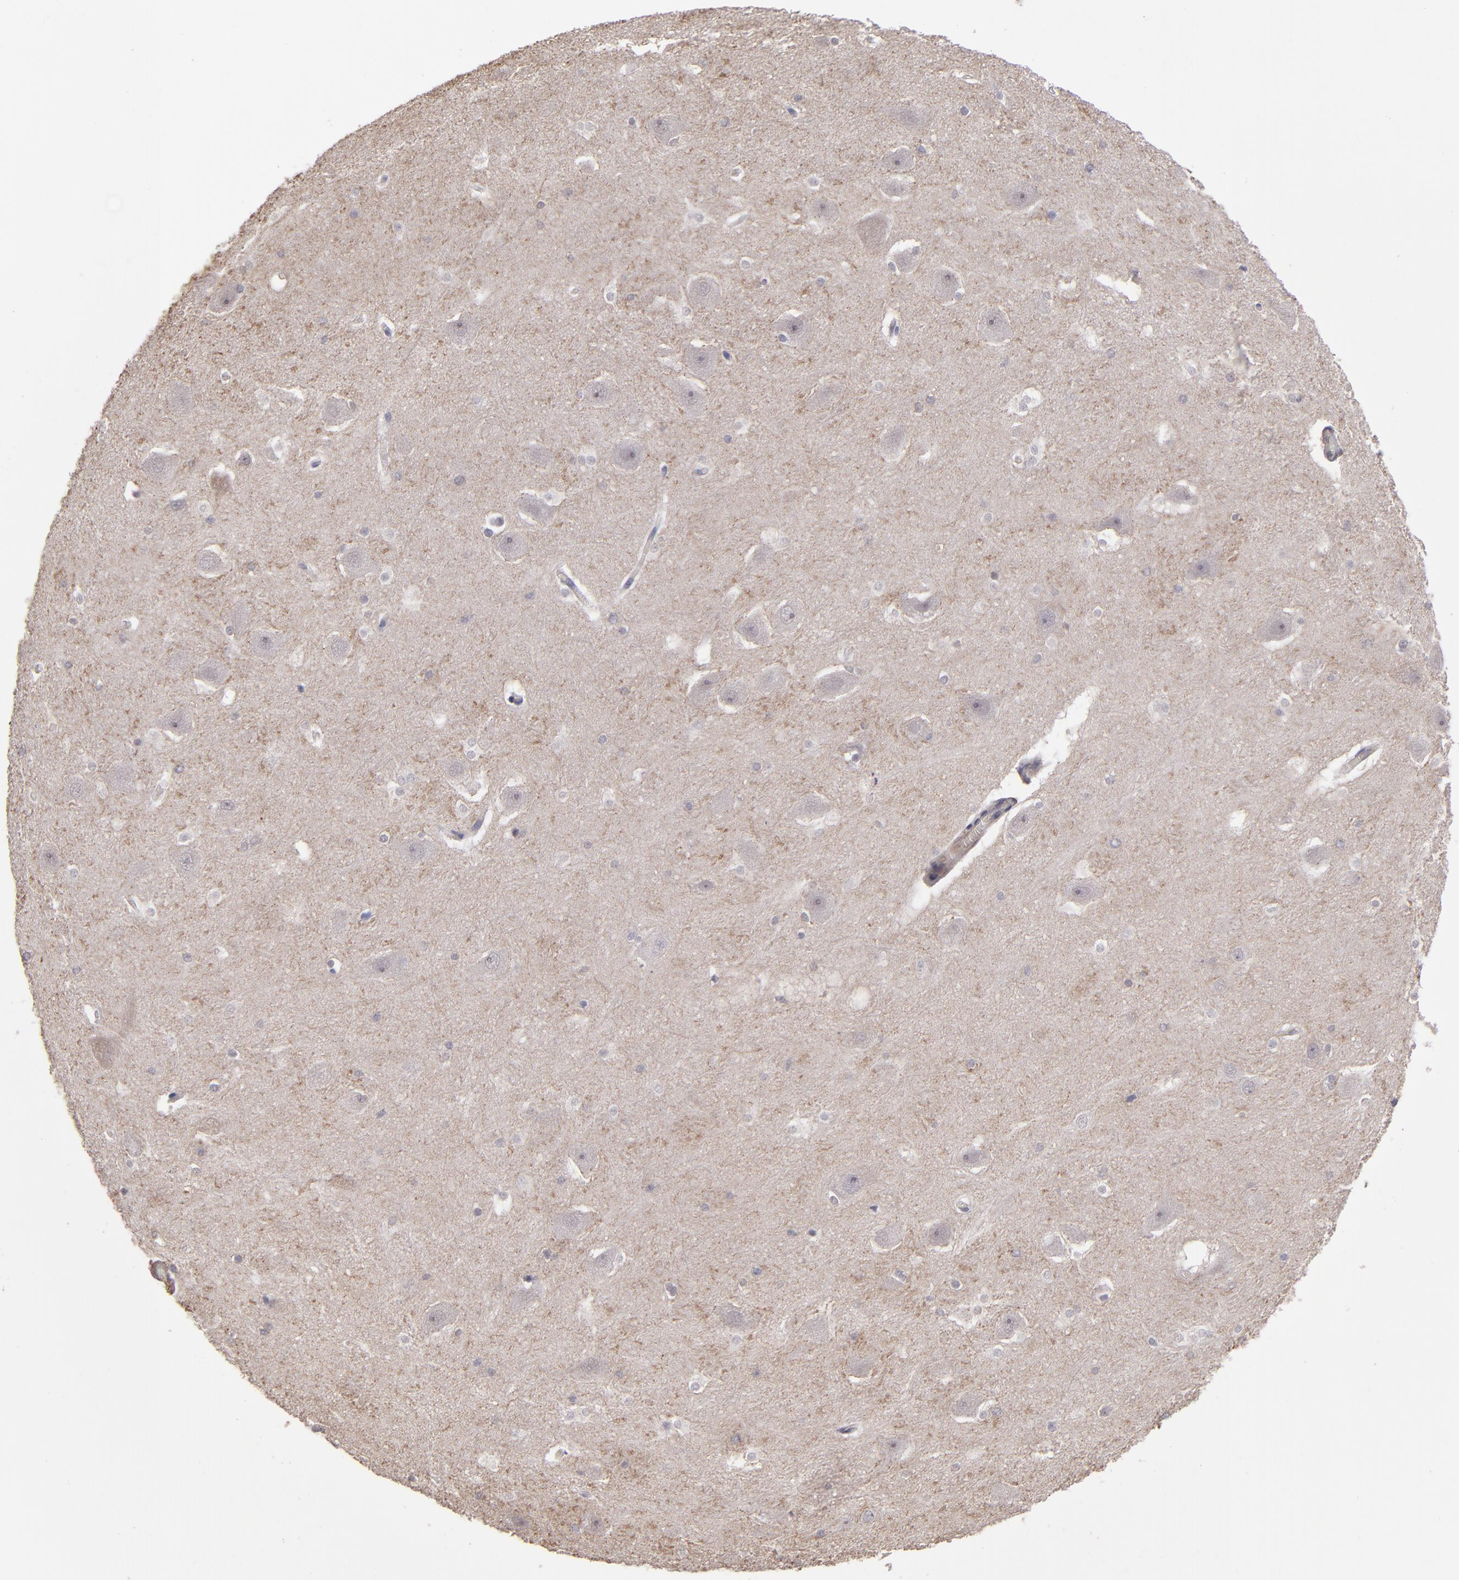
{"staining": {"intensity": "weak", "quantity": "<25%", "location": "cytoplasmic/membranous"}, "tissue": "hippocampus", "cell_type": "Glial cells", "image_type": "normal", "snomed": [{"axis": "morphology", "description": "Normal tissue, NOS"}, {"axis": "topography", "description": "Hippocampus"}], "caption": "Glial cells are negative for brown protein staining in benign hippocampus. The staining was performed using DAB (3,3'-diaminobenzidine) to visualize the protein expression in brown, while the nuclei were stained in blue with hematoxylin (Magnification: 20x).", "gene": "SERPINA7", "patient": {"sex": "male", "age": 45}}